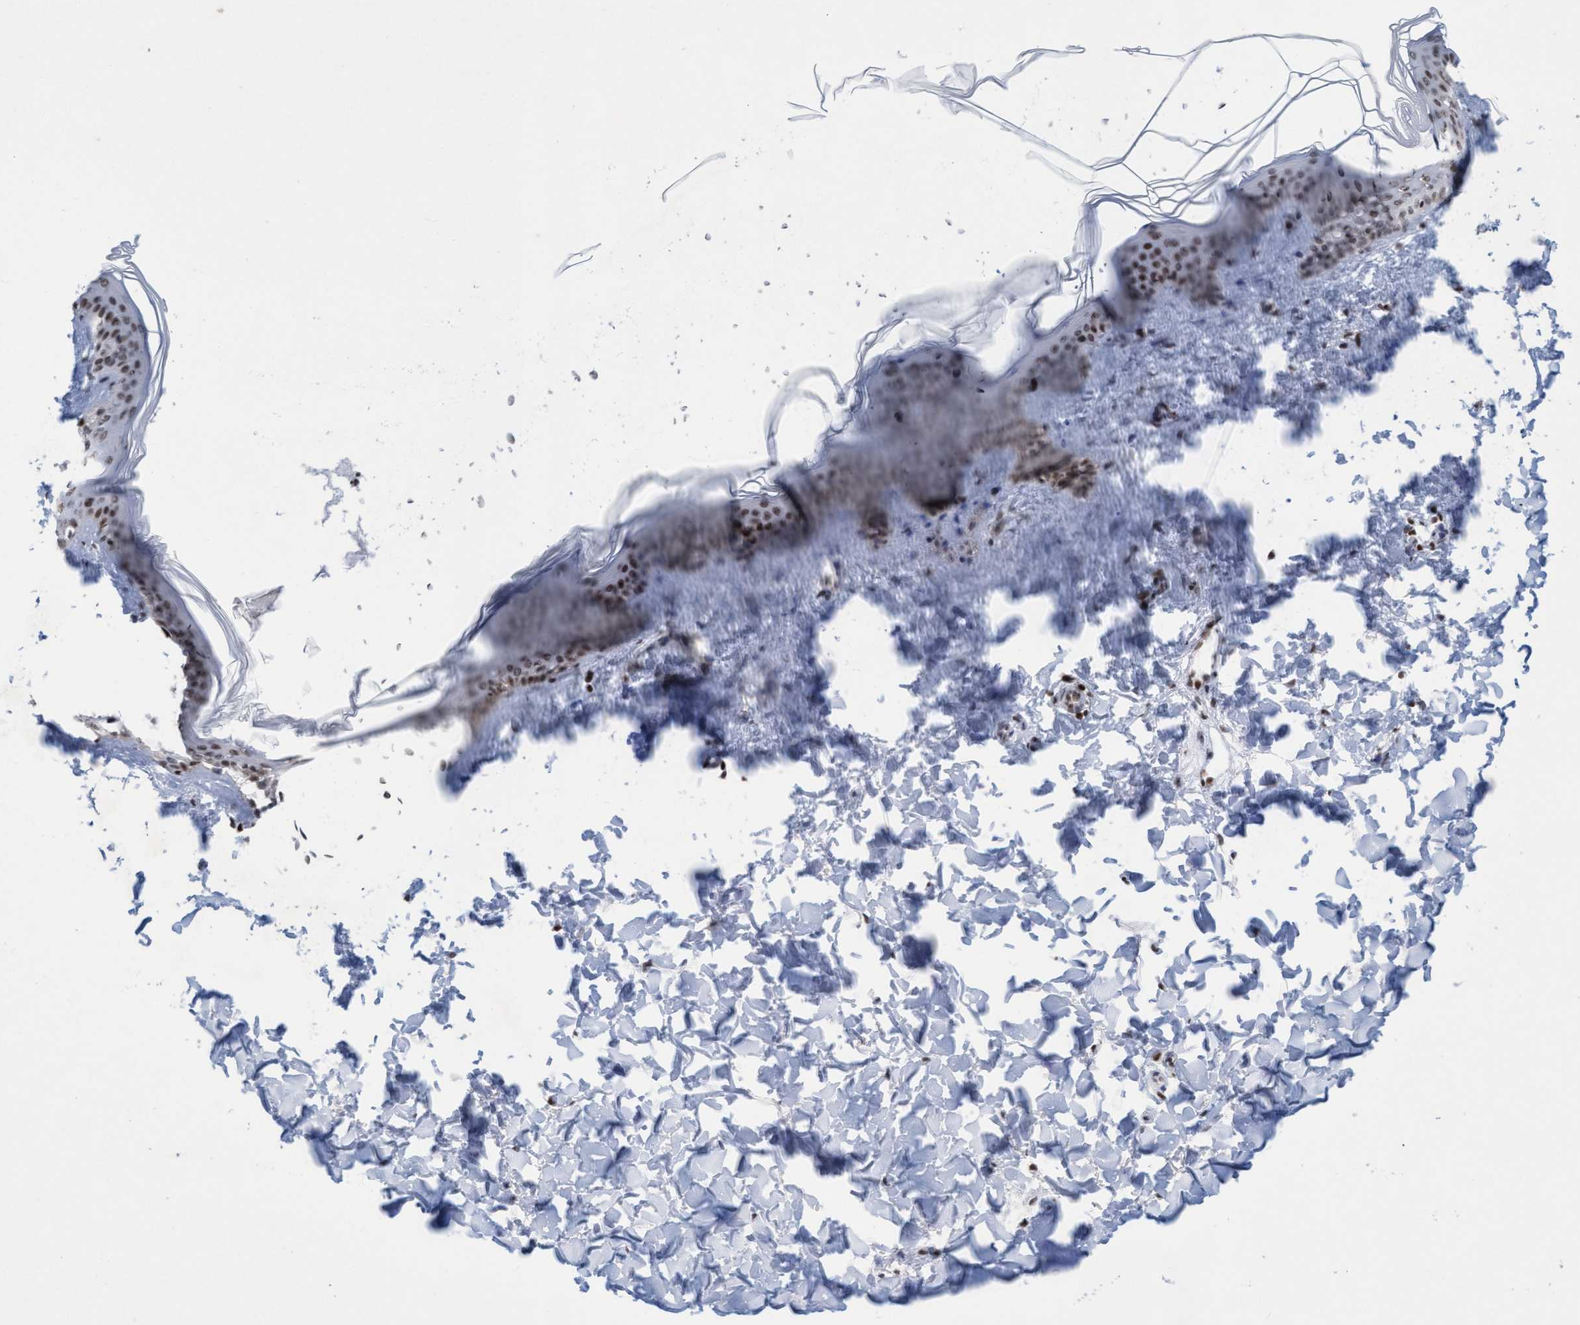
{"staining": {"intensity": "moderate", "quantity": ">75%", "location": "nuclear"}, "tissue": "skin", "cell_type": "Fibroblasts", "image_type": "normal", "snomed": [{"axis": "morphology", "description": "Normal tissue, NOS"}, {"axis": "topography", "description": "Skin"}], "caption": "Moderate nuclear staining is appreciated in approximately >75% of fibroblasts in normal skin.", "gene": "GLRX2", "patient": {"sex": "female", "age": 17}}